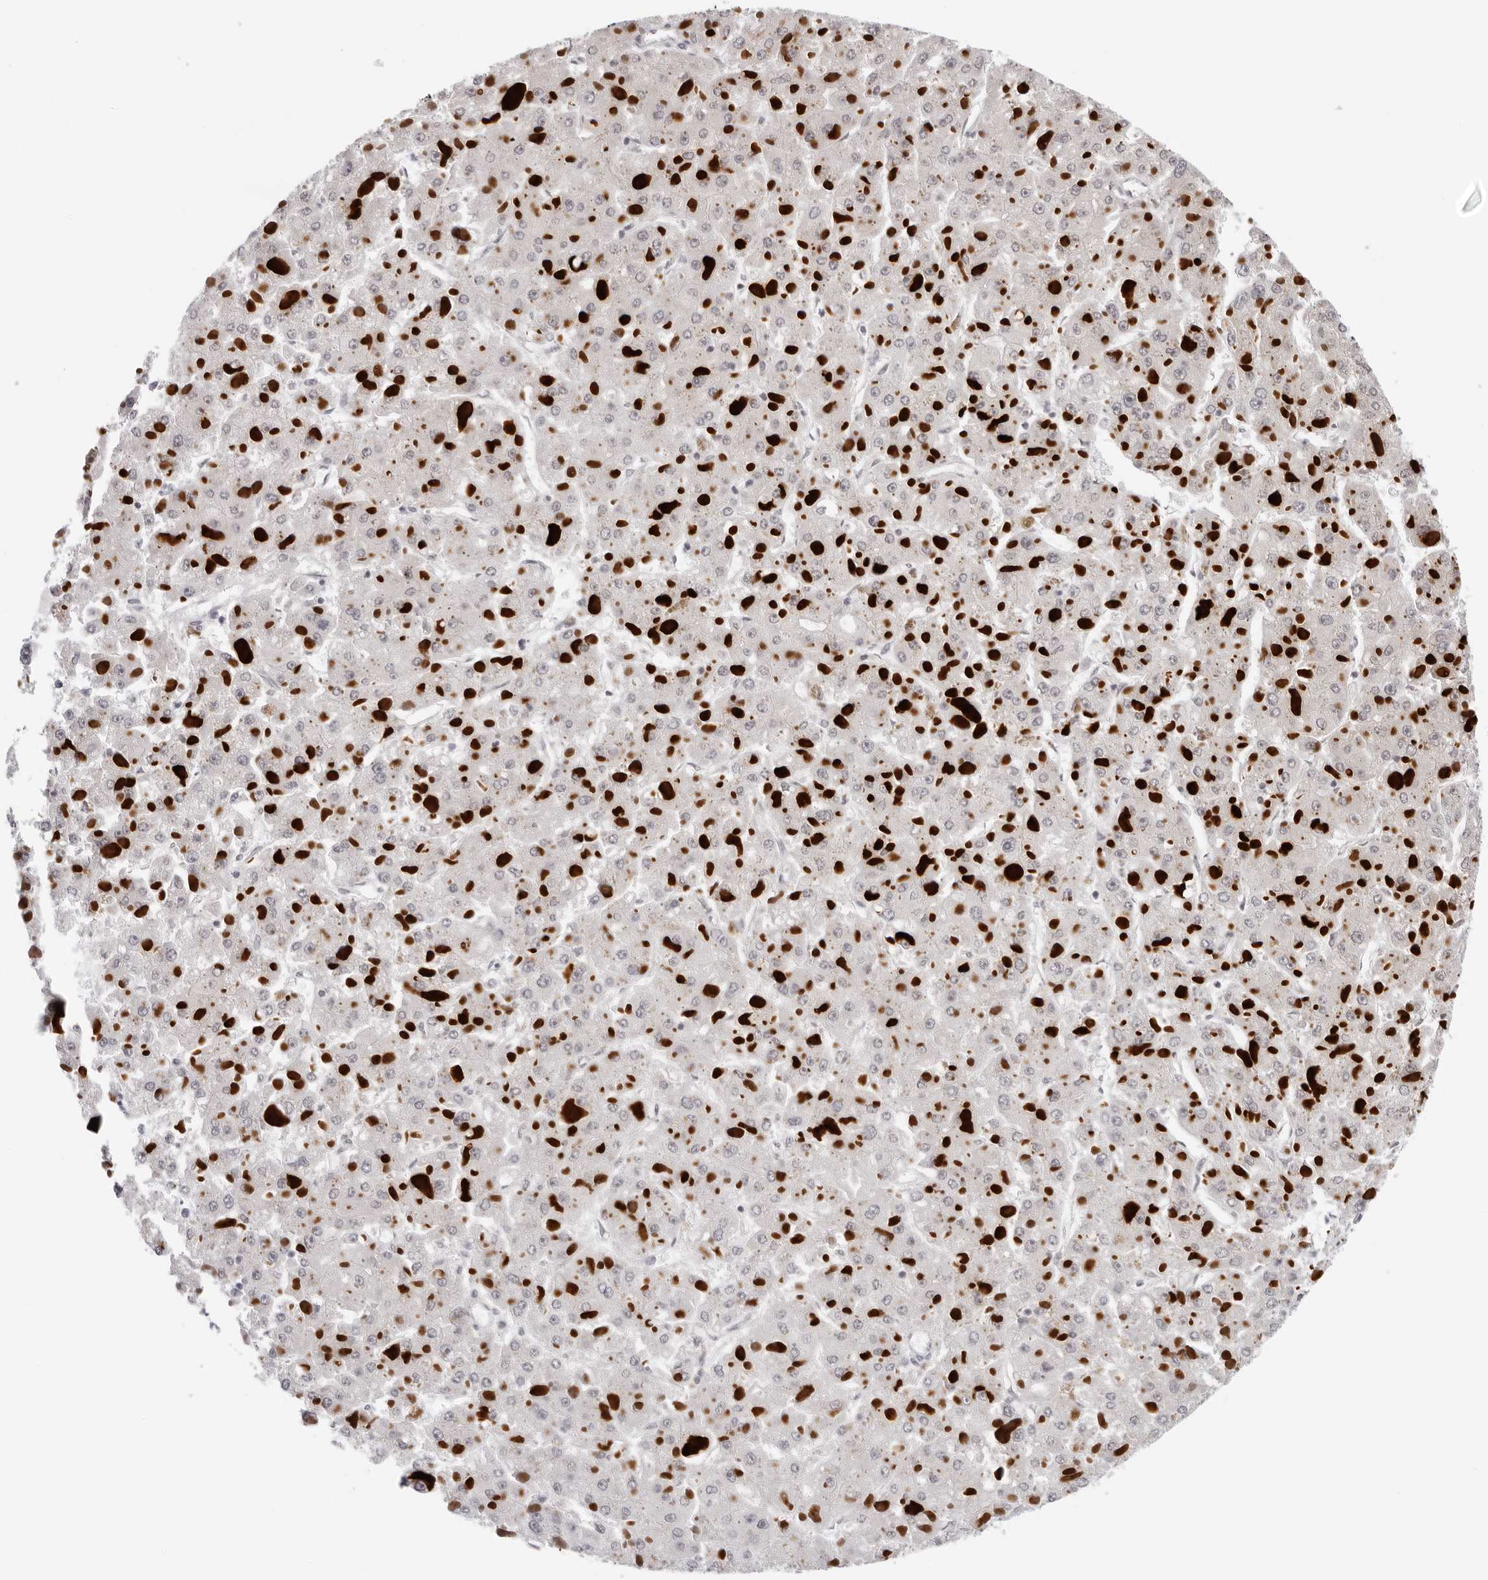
{"staining": {"intensity": "negative", "quantity": "none", "location": "none"}, "tissue": "liver cancer", "cell_type": "Tumor cells", "image_type": "cancer", "snomed": [{"axis": "morphology", "description": "Carcinoma, Hepatocellular, NOS"}, {"axis": "topography", "description": "Liver"}], "caption": "Protein analysis of liver cancer (hepatocellular carcinoma) reveals no significant staining in tumor cells.", "gene": "PRUNE1", "patient": {"sex": "female", "age": 73}}